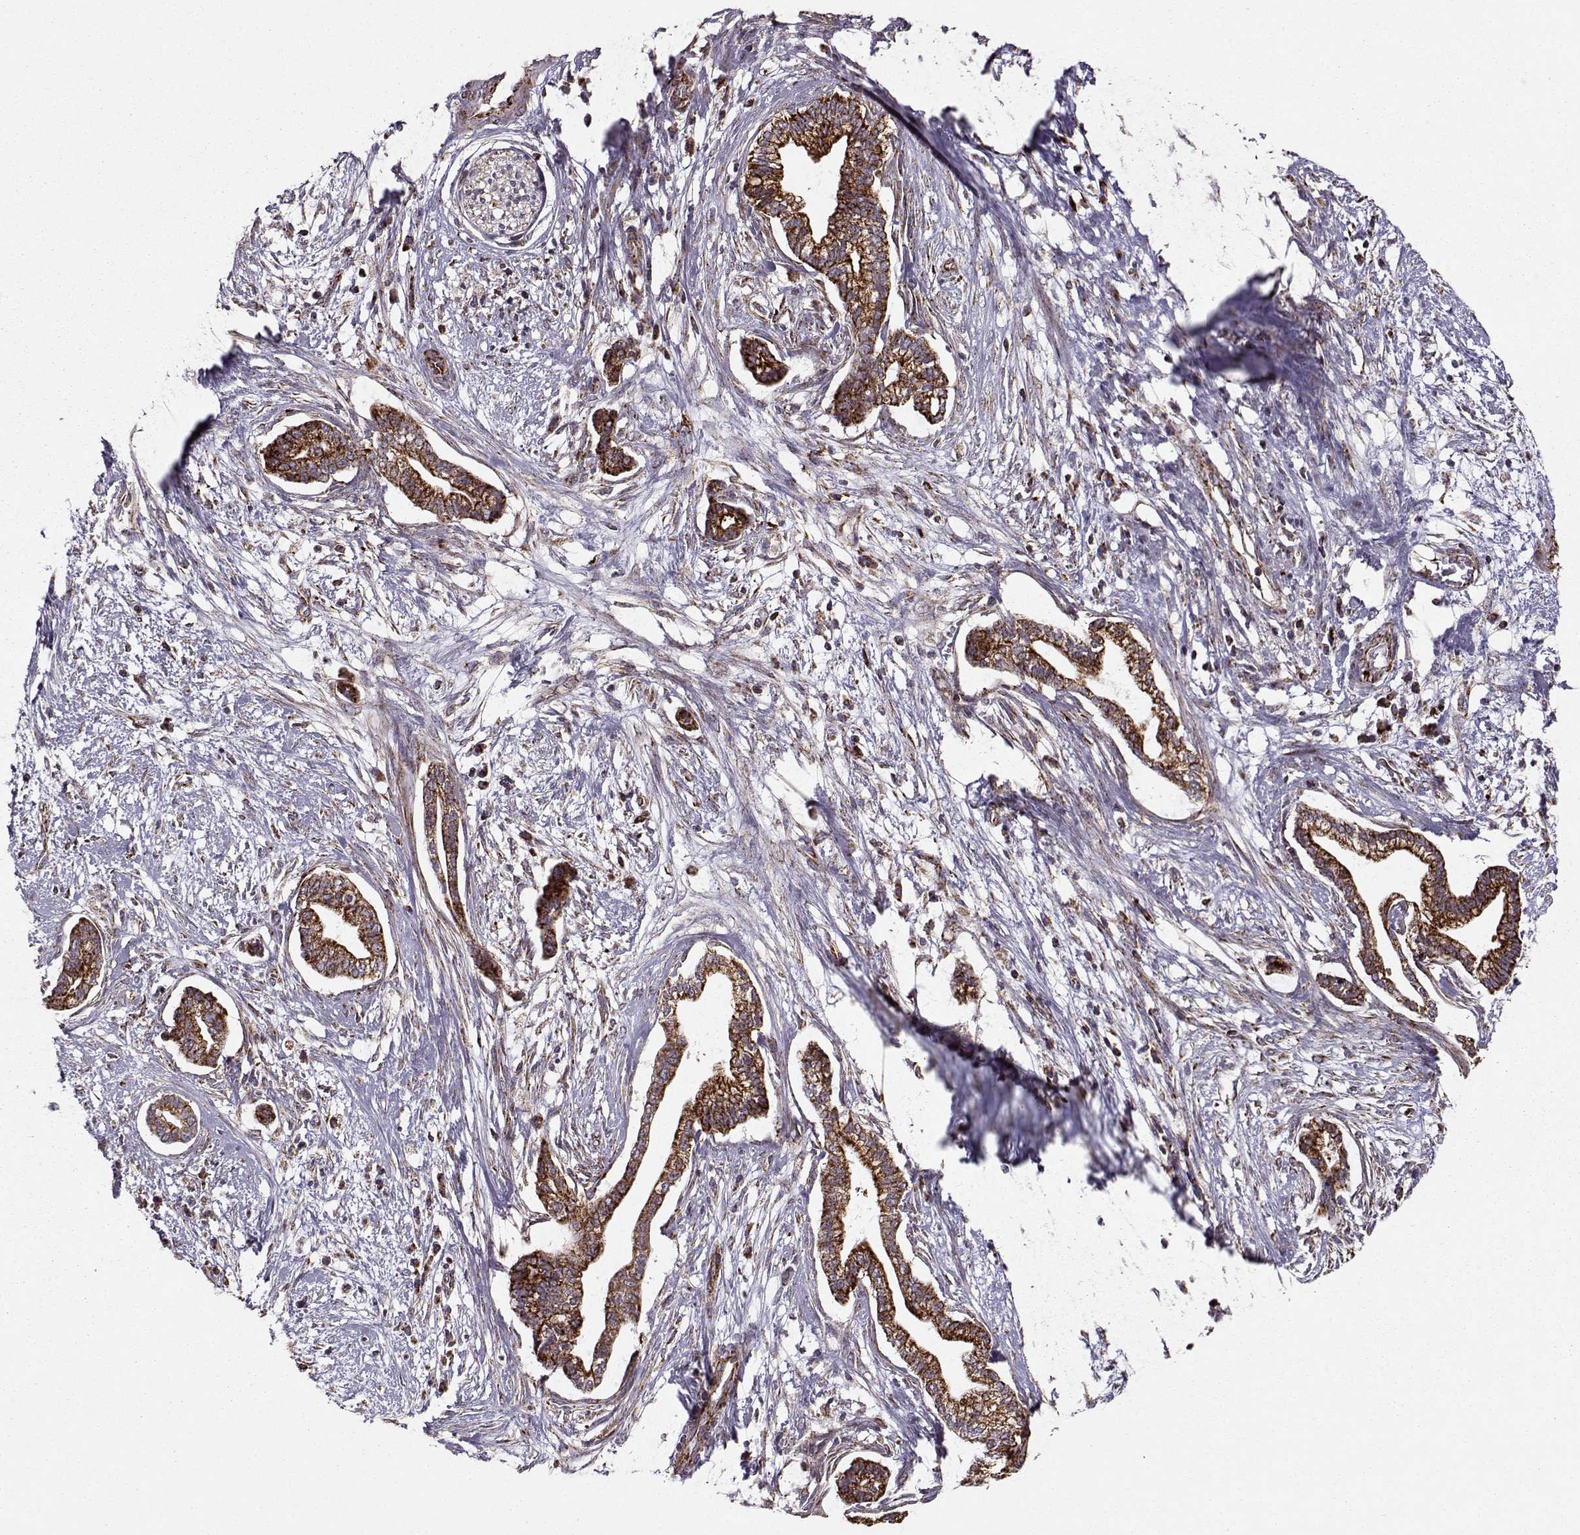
{"staining": {"intensity": "strong", "quantity": ">75%", "location": "cytoplasmic/membranous"}, "tissue": "cervical cancer", "cell_type": "Tumor cells", "image_type": "cancer", "snomed": [{"axis": "morphology", "description": "Adenocarcinoma, NOS"}, {"axis": "topography", "description": "Cervix"}], "caption": "The immunohistochemical stain labels strong cytoplasmic/membranous positivity in tumor cells of cervical cancer (adenocarcinoma) tissue. Using DAB (brown) and hematoxylin (blue) stains, captured at high magnification using brightfield microscopy.", "gene": "CMTM3", "patient": {"sex": "female", "age": 62}}